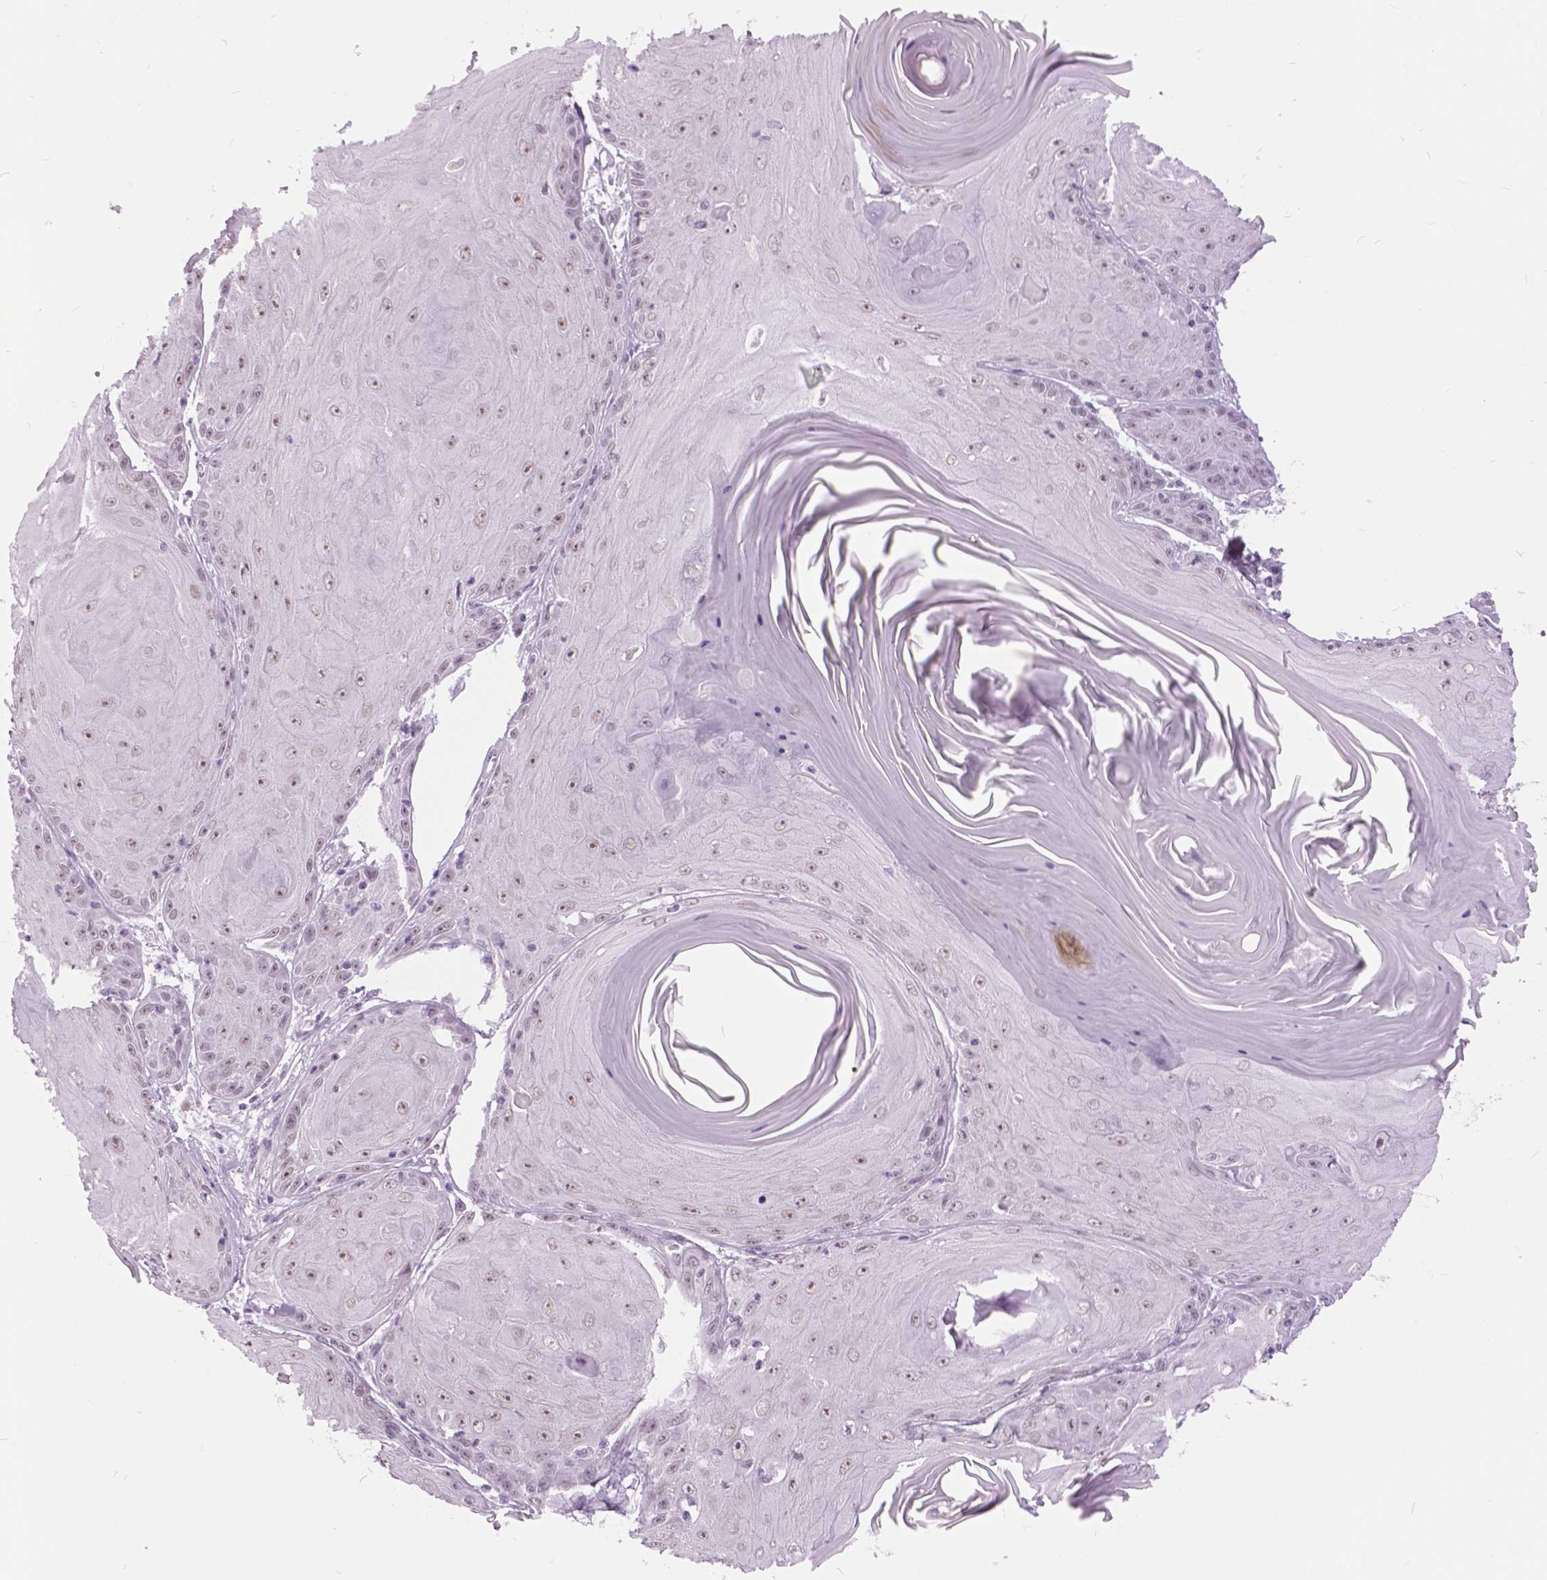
{"staining": {"intensity": "weak", "quantity": "25%-75%", "location": "nuclear"}, "tissue": "skin cancer", "cell_type": "Tumor cells", "image_type": "cancer", "snomed": [{"axis": "morphology", "description": "Squamous cell carcinoma, NOS"}, {"axis": "topography", "description": "Skin"}, {"axis": "topography", "description": "Vulva"}], "caption": "Skin cancer (squamous cell carcinoma) stained with DAB (3,3'-diaminobenzidine) immunohistochemistry (IHC) demonstrates low levels of weak nuclear positivity in about 25%-75% of tumor cells. (brown staining indicates protein expression, while blue staining denotes nuclei).", "gene": "MYOM1", "patient": {"sex": "female", "age": 85}}